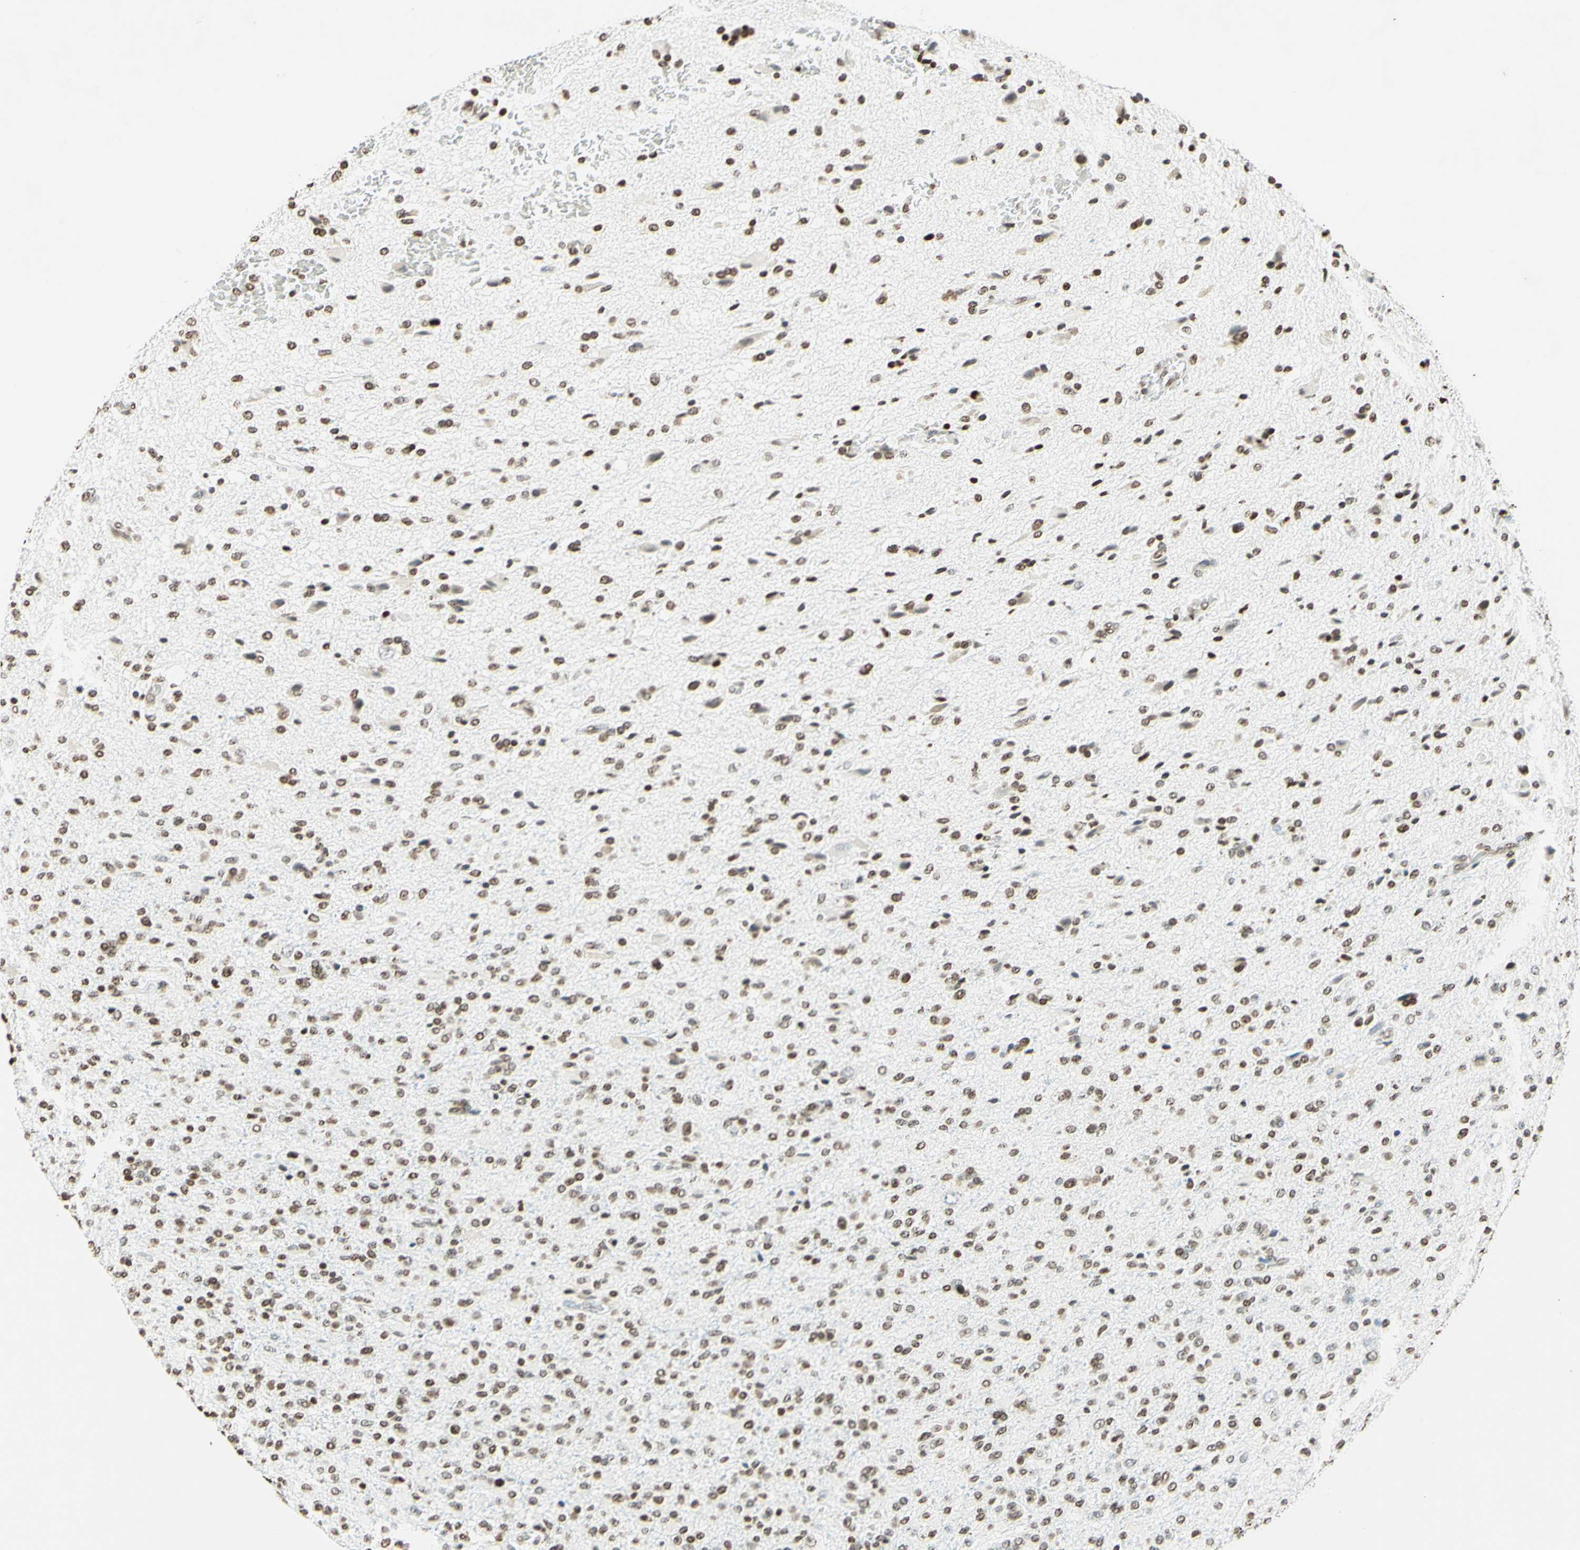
{"staining": {"intensity": "strong", "quantity": "25%-75%", "location": "nuclear"}, "tissue": "glioma", "cell_type": "Tumor cells", "image_type": "cancer", "snomed": [{"axis": "morphology", "description": "Glioma, malignant, High grade"}, {"axis": "topography", "description": "Brain"}], "caption": "This micrograph exhibits IHC staining of human glioma, with high strong nuclear positivity in about 25%-75% of tumor cells.", "gene": "MSH2", "patient": {"sex": "male", "age": 71}}